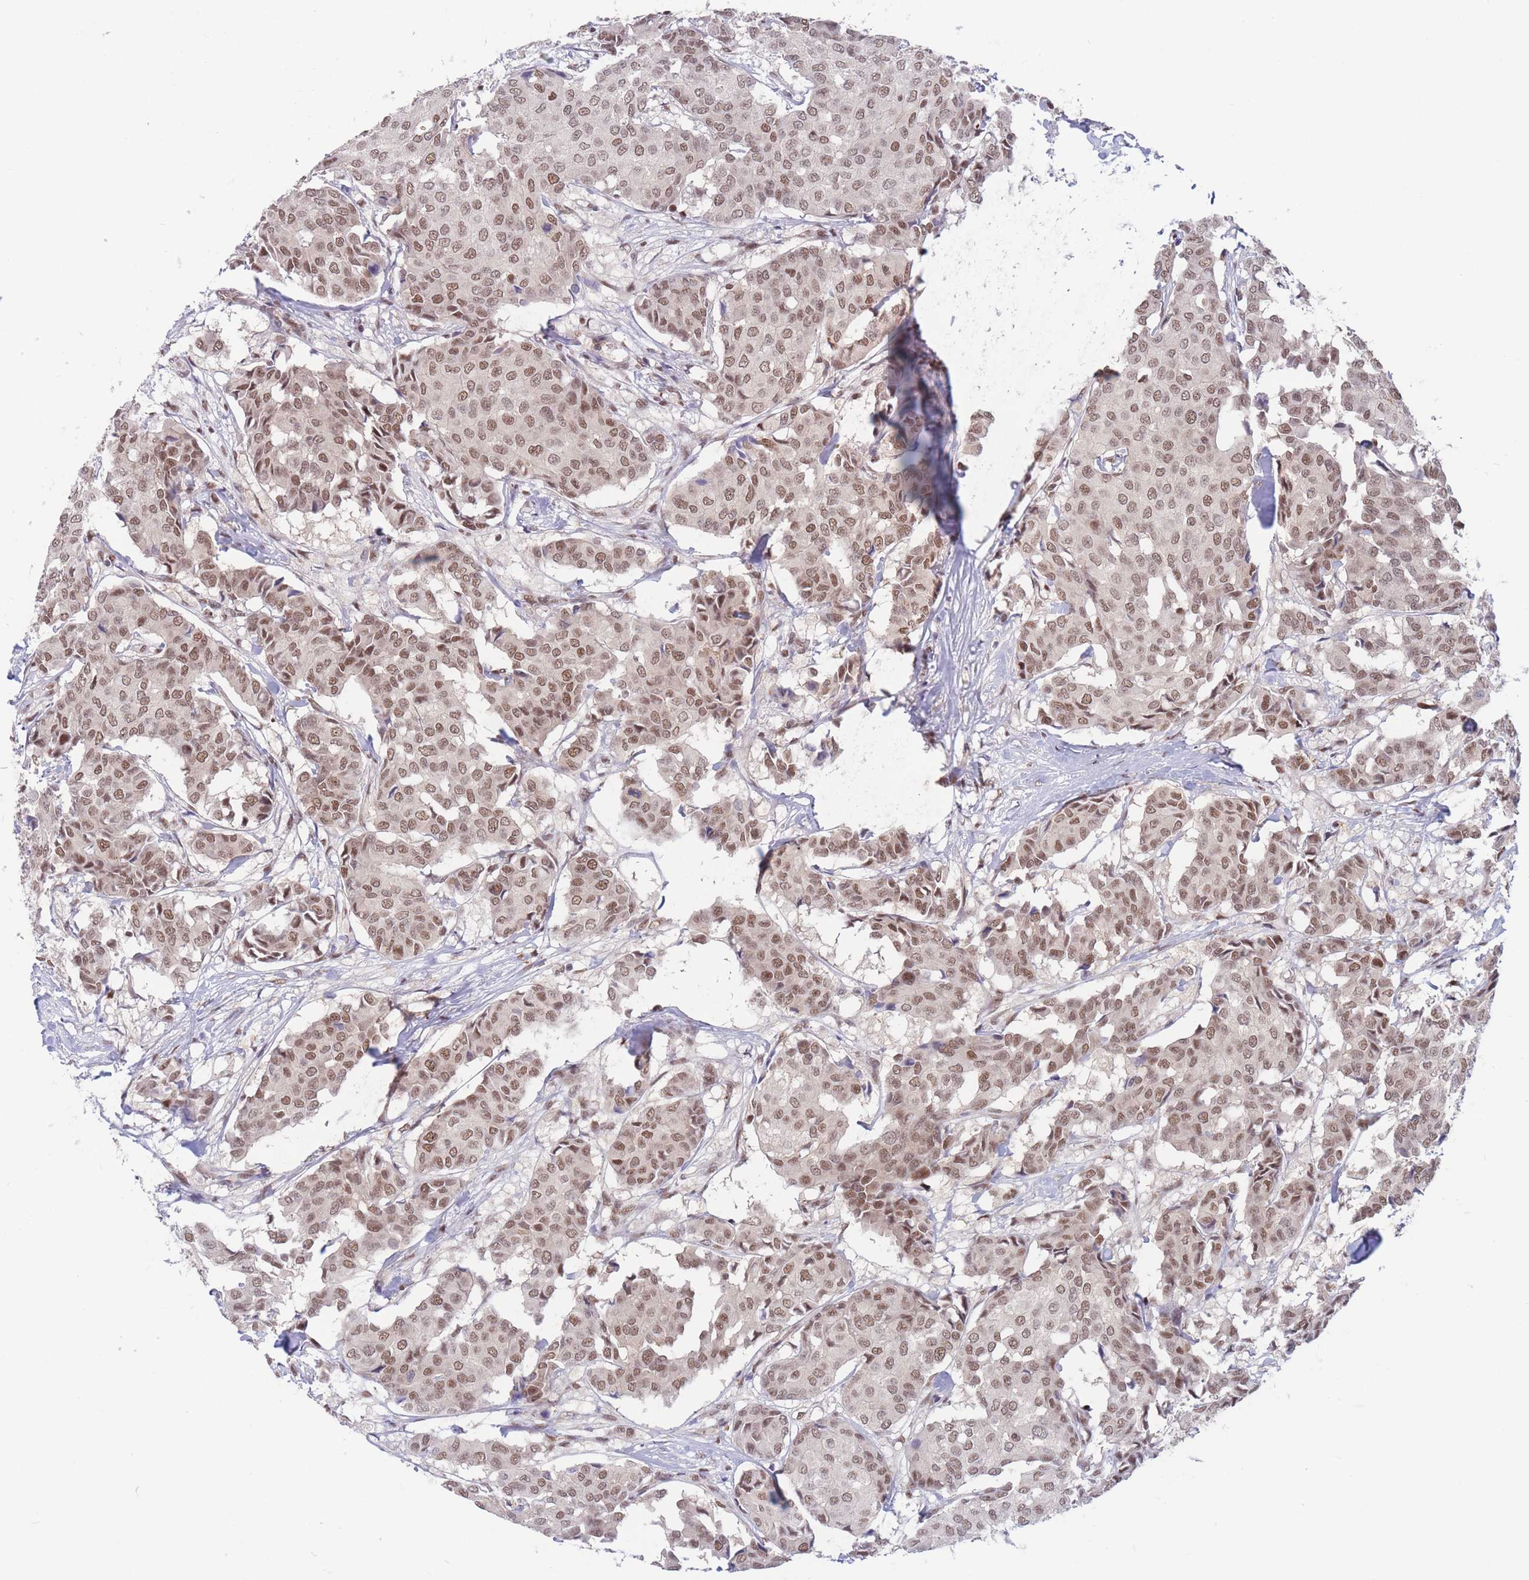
{"staining": {"intensity": "moderate", "quantity": ">75%", "location": "nuclear"}, "tissue": "breast cancer", "cell_type": "Tumor cells", "image_type": "cancer", "snomed": [{"axis": "morphology", "description": "Duct carcinoma"}, {"axis": "topography", "description": "Breast"}], "caption": "Immunohistochemistry of breast cancer (invasive ductal carcinoma) displays medium levels of moderate nuclear positivity in about >75% of tumor cells. (brown staining indicates protein expression, while blue staining denotes nuclei).", "gene": "SMAD9", "patient": {"sex": "female", "age": 75}}